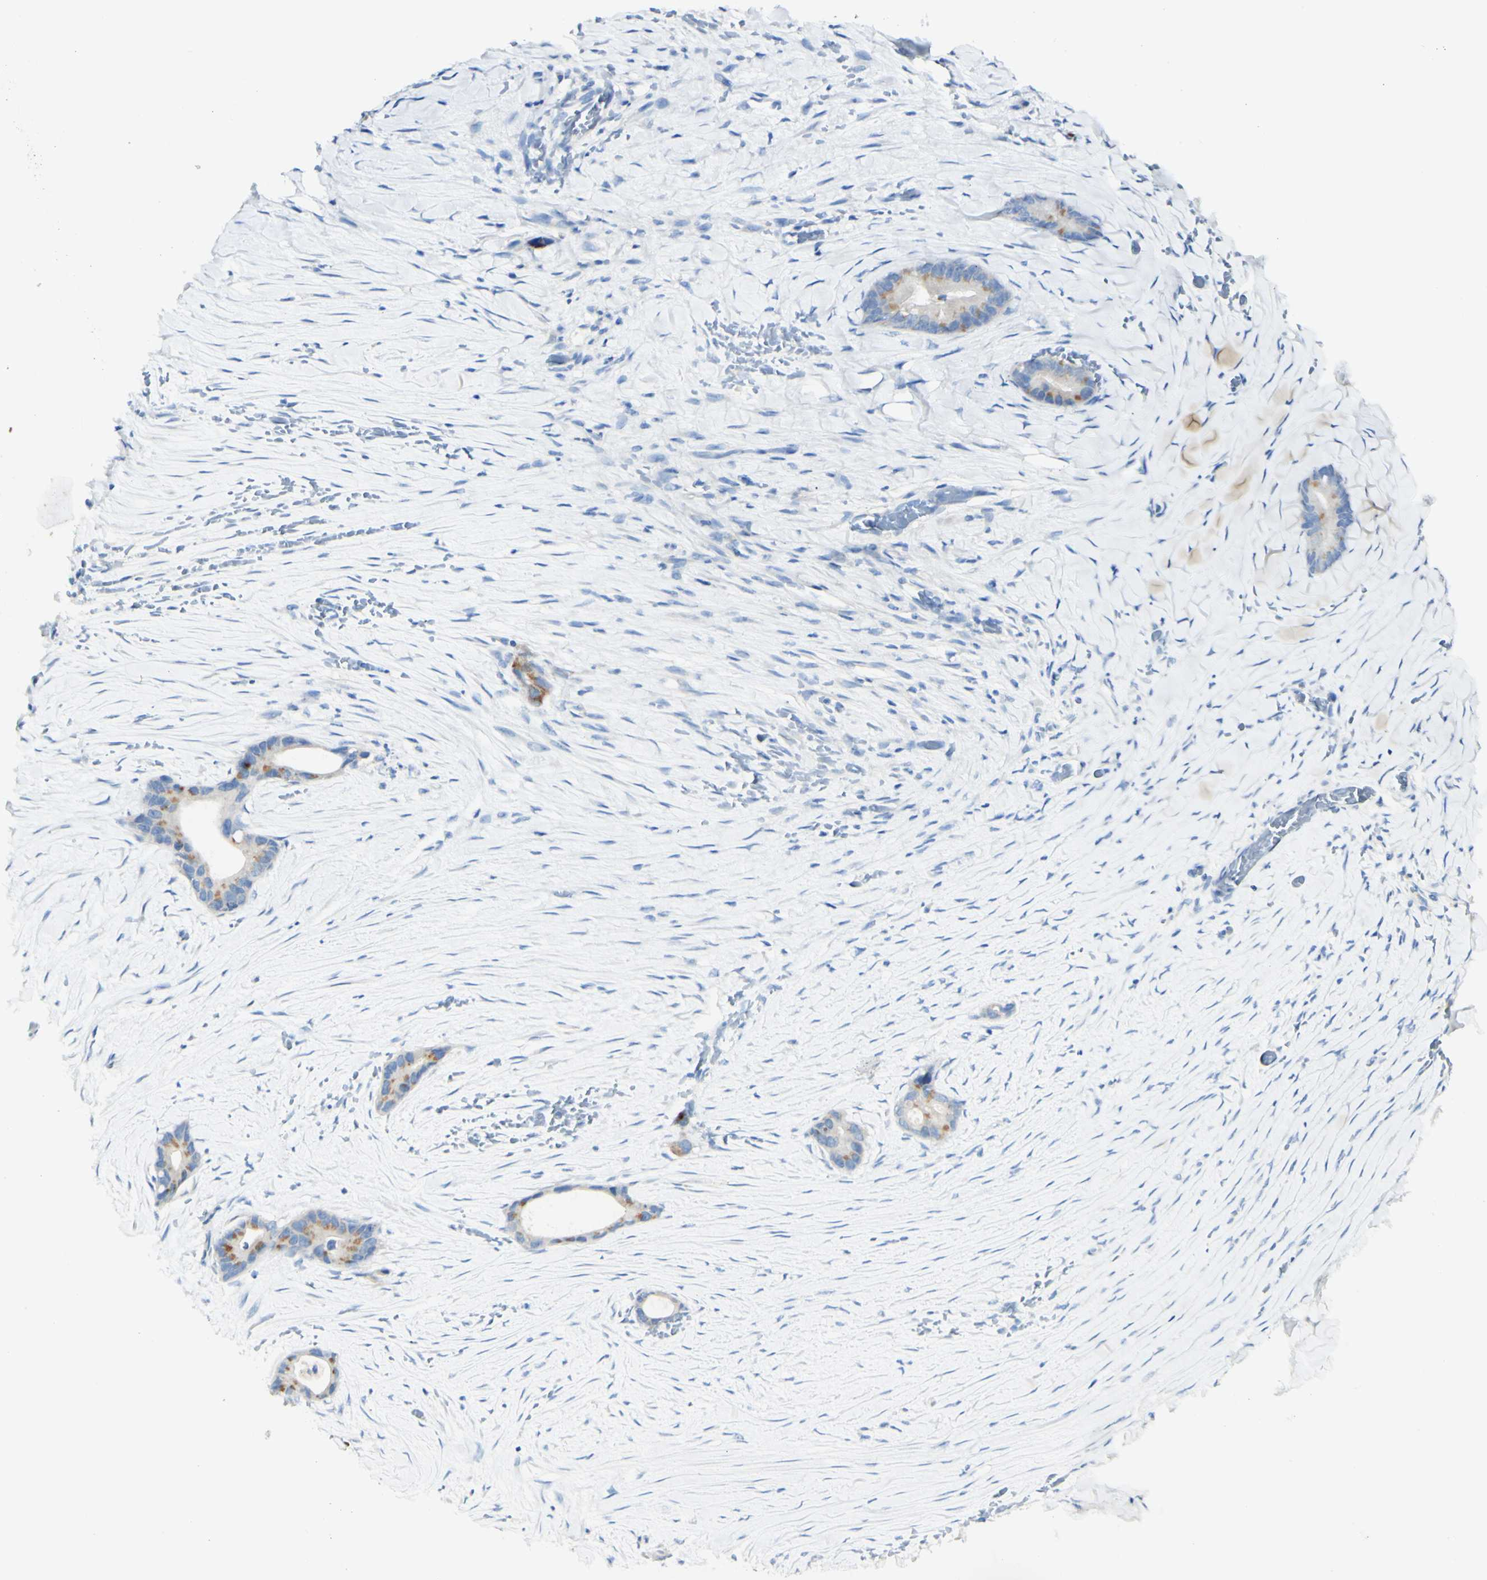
{"staining": {"intensity": "moderate", "quantity": "25%-75%", "location": "cytoplasmic/membranous"}, "tissue": "liver cancer", "cell_type": "Tumor cells", "image_type": "cancer", "snomed": [{"axis": "morphology", "description": "Cholangiocarcinoma"}, {"axis": "topography", "description": "Liver"}], "caption": "The histopathology image demonstrates staining of liver cancer, revealing moderate cytoplasmic/membranous protein expression (brown color) within tumor cells.", "gene": "FGF4", "patient": {"sex": "female", "age": 55}}